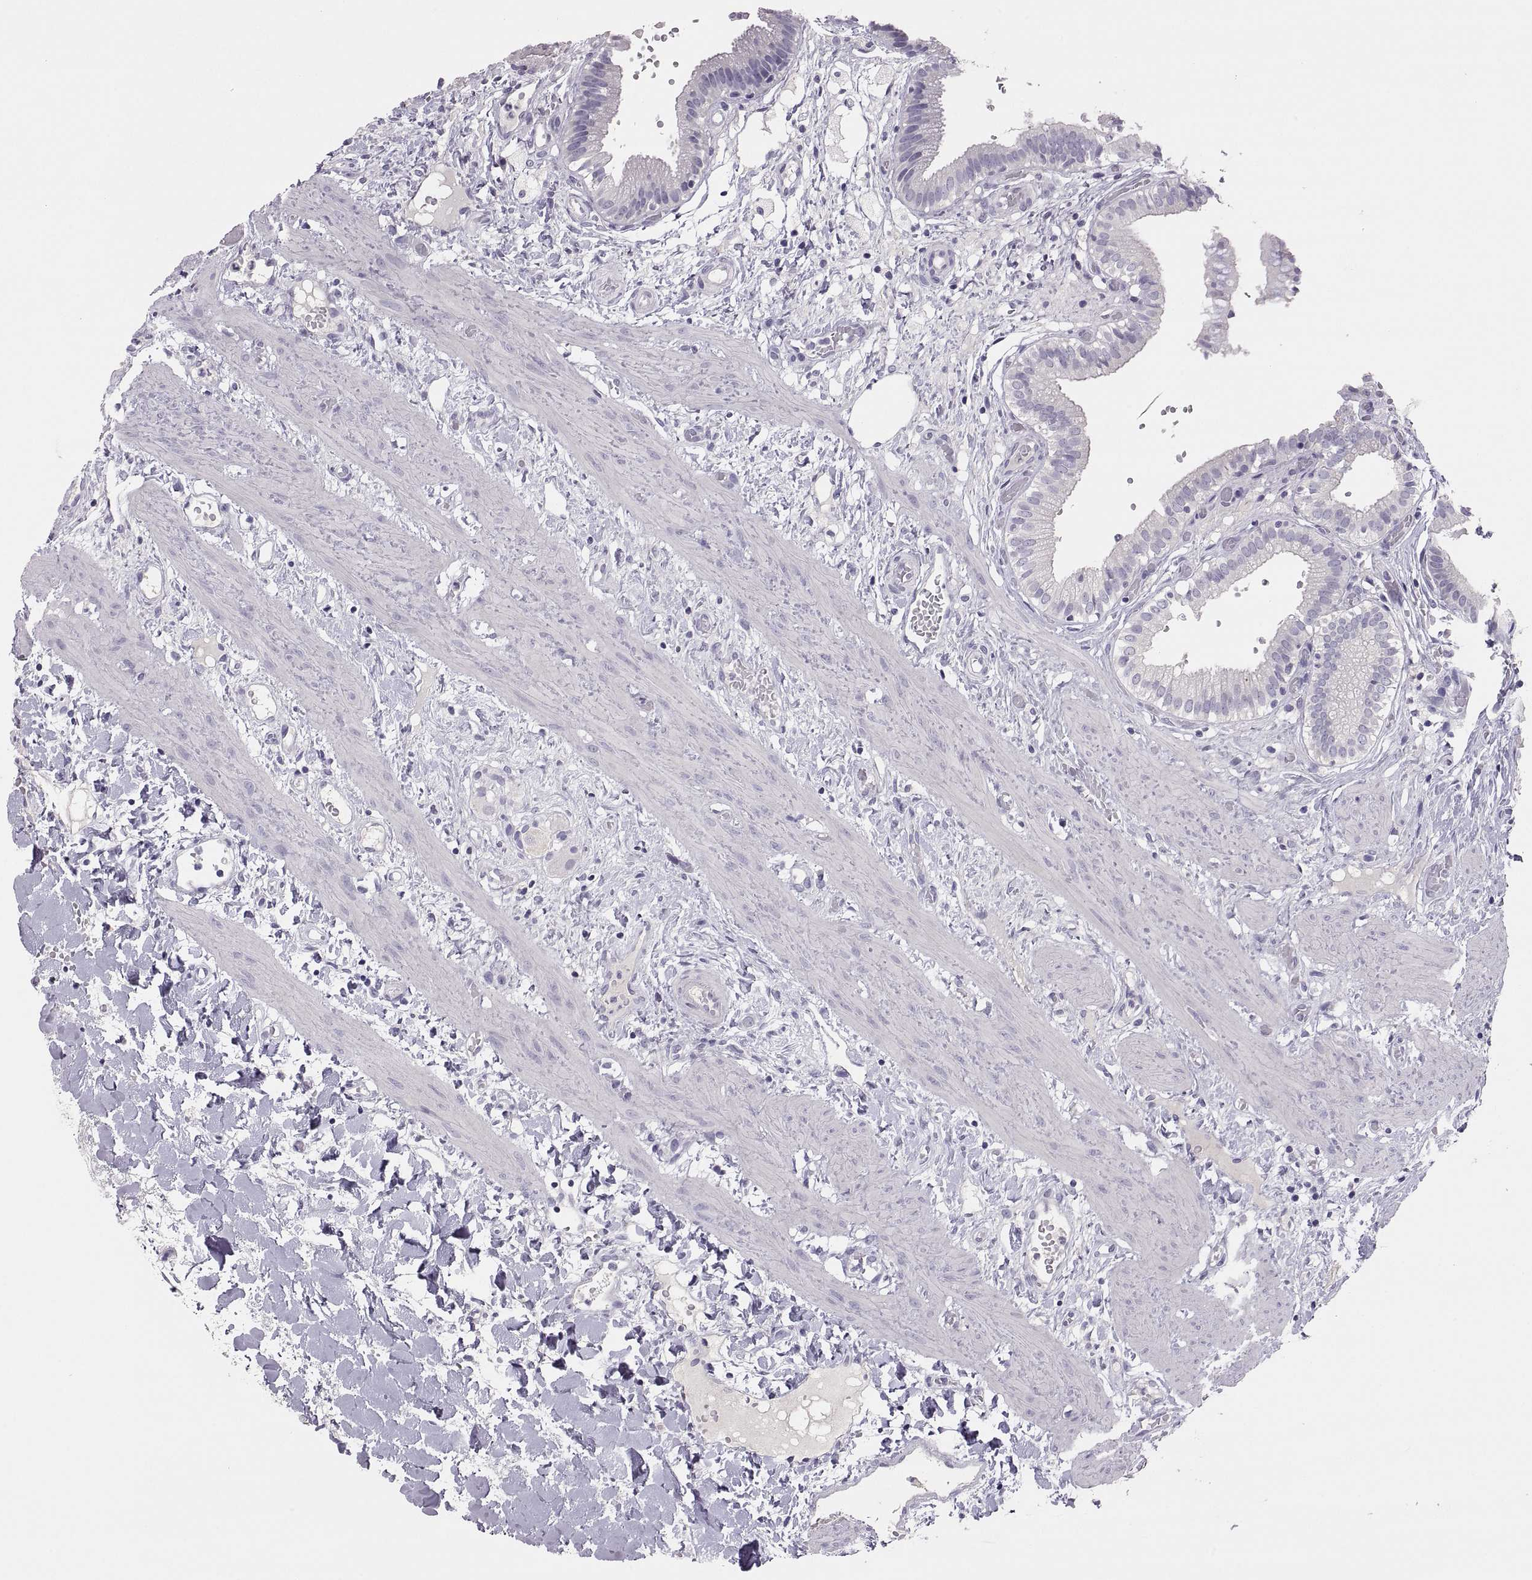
{"staining": {"intensity": "negative", "quantity": "none", "location": "none"}, "tissue": "gallbladder", "cell_type": "Glandular cells", "image_type": "normal", "snomed": [{"axis": "morphology", "description": "Normal tissue, NOS"}, {"axis": "topography", "description": "Gallbladder"}], "caption": "Immunohistochemical staining of benign human gallbladder displays no significant staining in glandular cells. (DAB (3,3'-diaminobenzidine) IHC, high magnification).", "gene": "TBX19", "patient": {"sex": "female", "age": 24}}